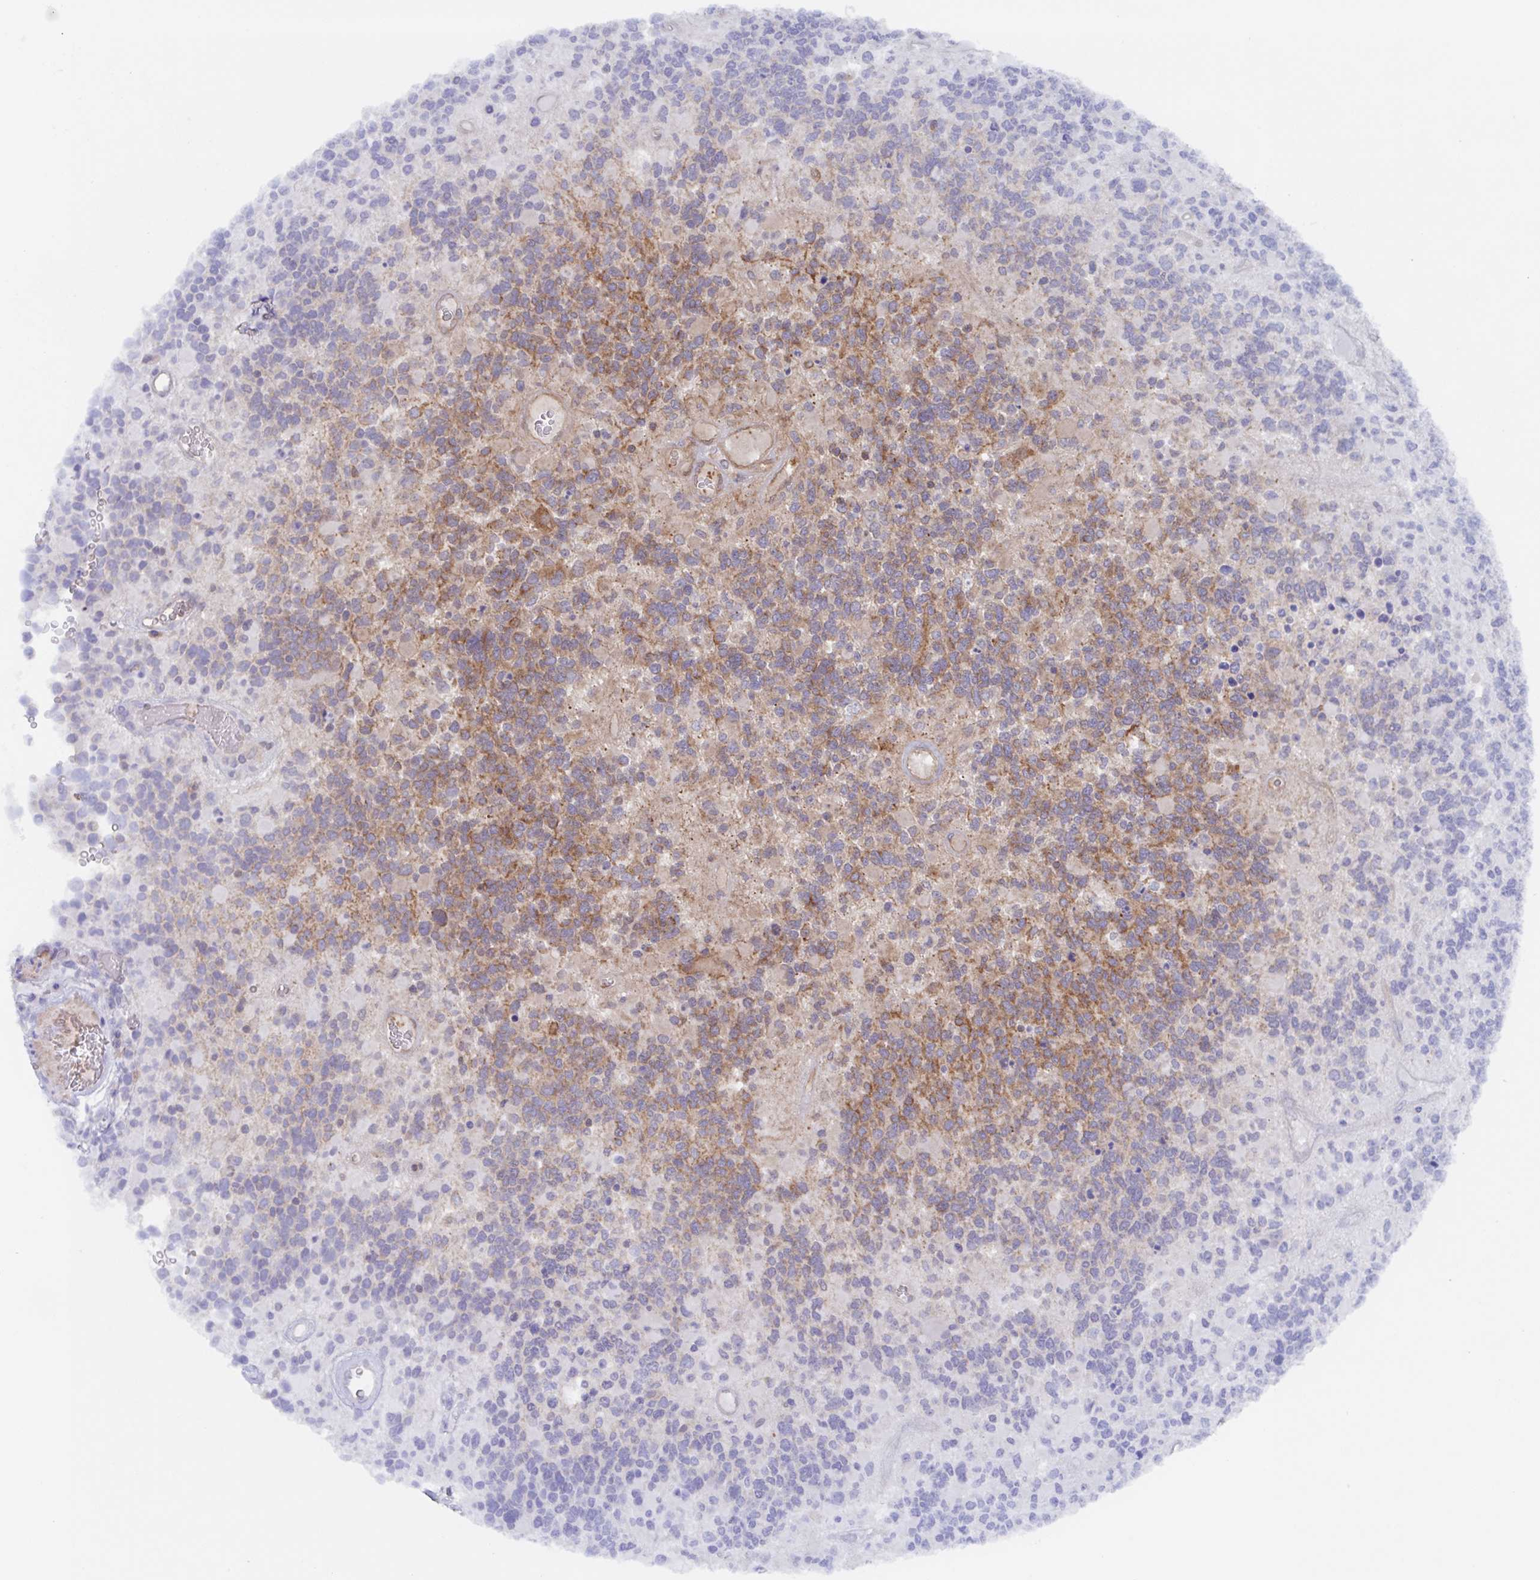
{"staining": {"intensity": "moderate", "quantity": "<25%", "location": "cytoplasmic/membranous"}, "tissue": "glioma", "cell_type": "Tumor cells", "image_type": "cancer", "snomed": [{"axis": "morphology", "description": "Glioma, malignant, High grade"}, {"axis": "topography", "description": "Brain"}], "caption": "The image shows staining of malignant glioma (high-grade), revealing moderate cytoplasmic/membranous protein expression (brown color) within tumor cells. (brown staining indicates protein expression, while blue staining denotes nuclei).", "gene": "AGFG2", "patient": {"sex": "female", "age": 40}}